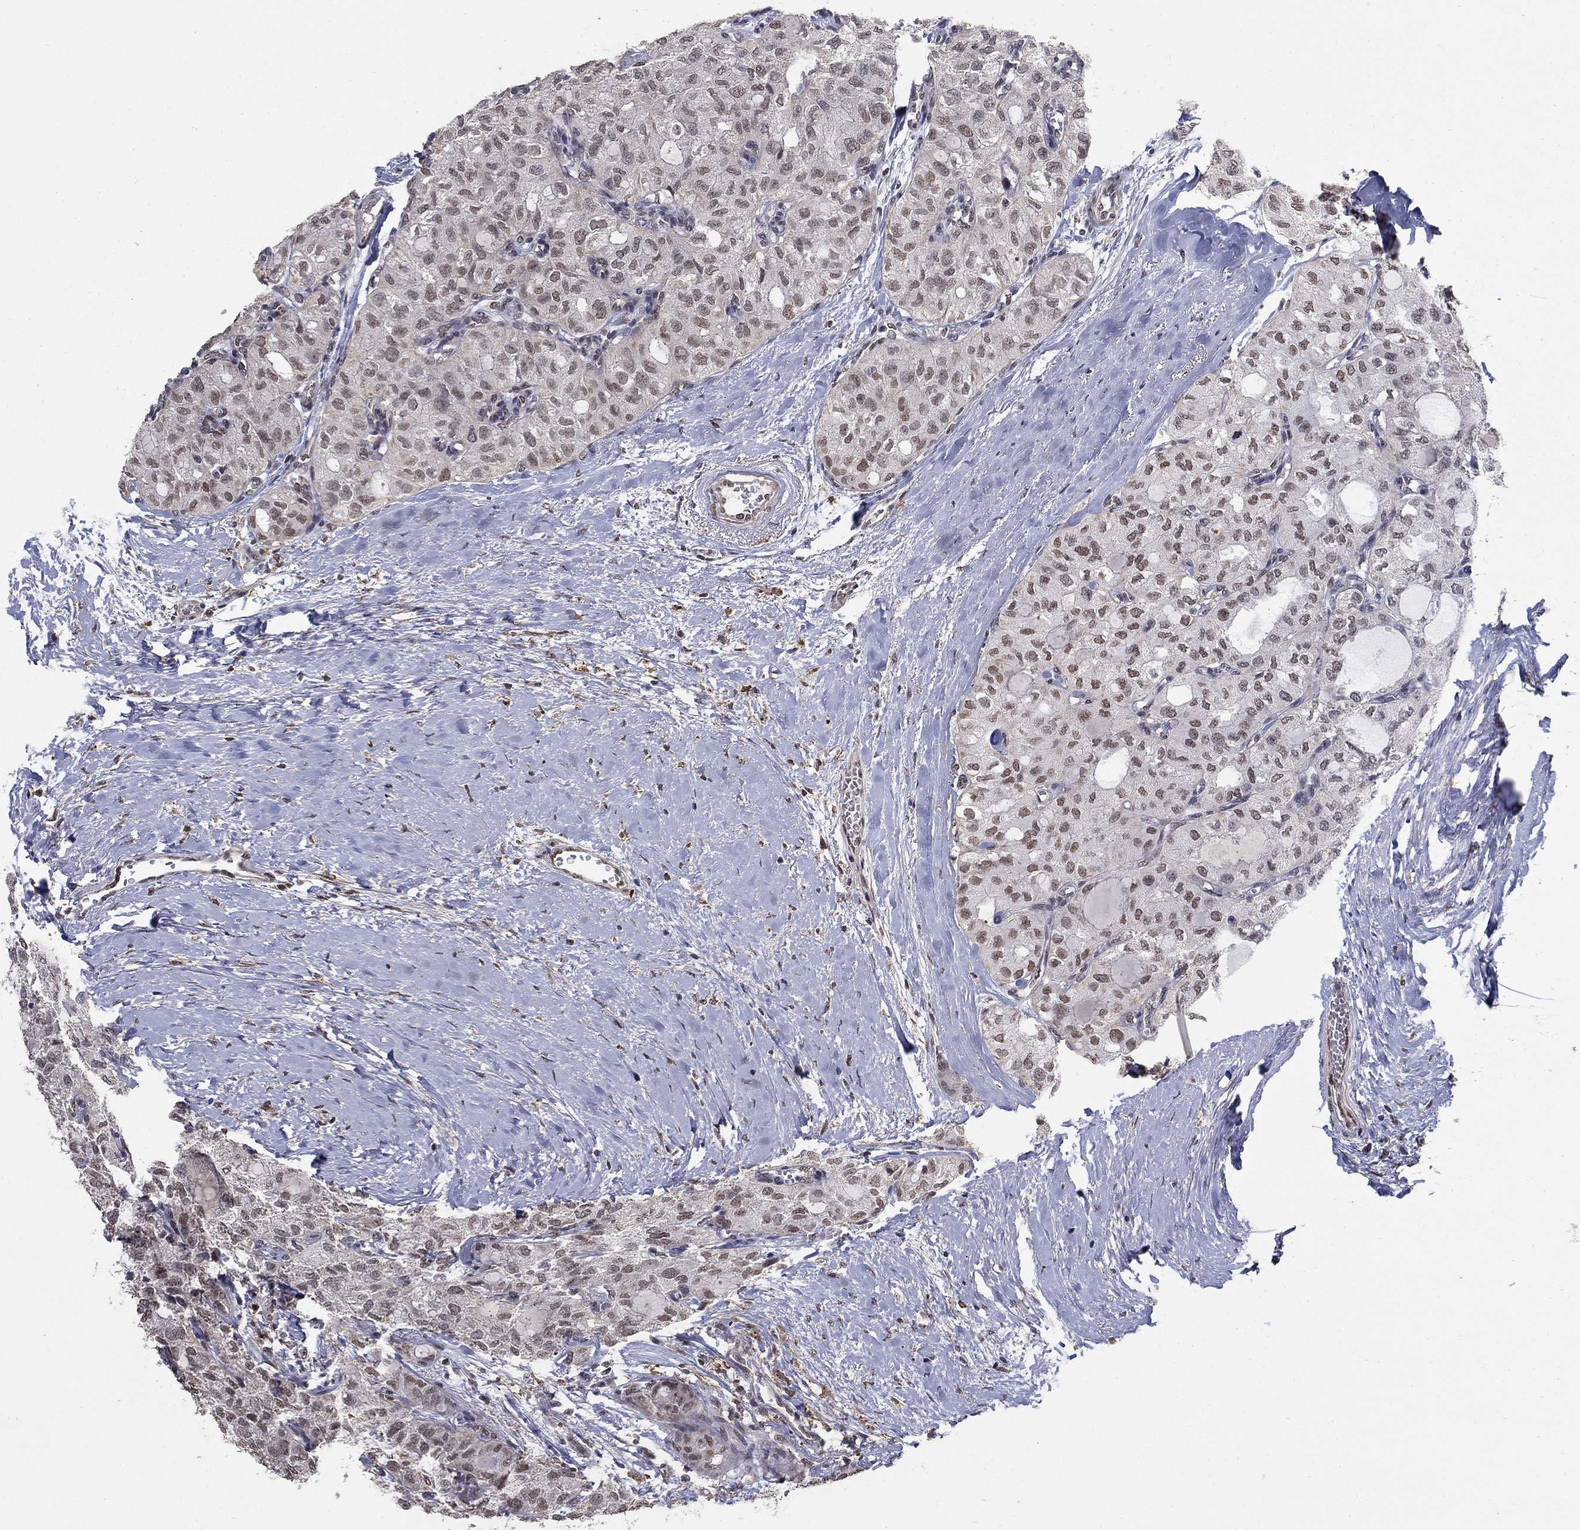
{"staining": {"intensity": "moderate", "quantity": "<25%", "location": "nuclear"}, "tissue": "thyroid cancer", "cell_type": "Tumor cells", "image_type": "cancer", "snomed": [{"axis": "morphology", "description": "Follicular adenoma carcinoma, NOS"}, {"axis": "topography", "description": "Thyroid gland"}], "caption": "Follicular adenoma carcinoma (thyroid) stained with a protein marker demonstrates moderate staining in tumor cells.", "gene": "GRIA3", "patient": {"sex": "male", "age": 75}}